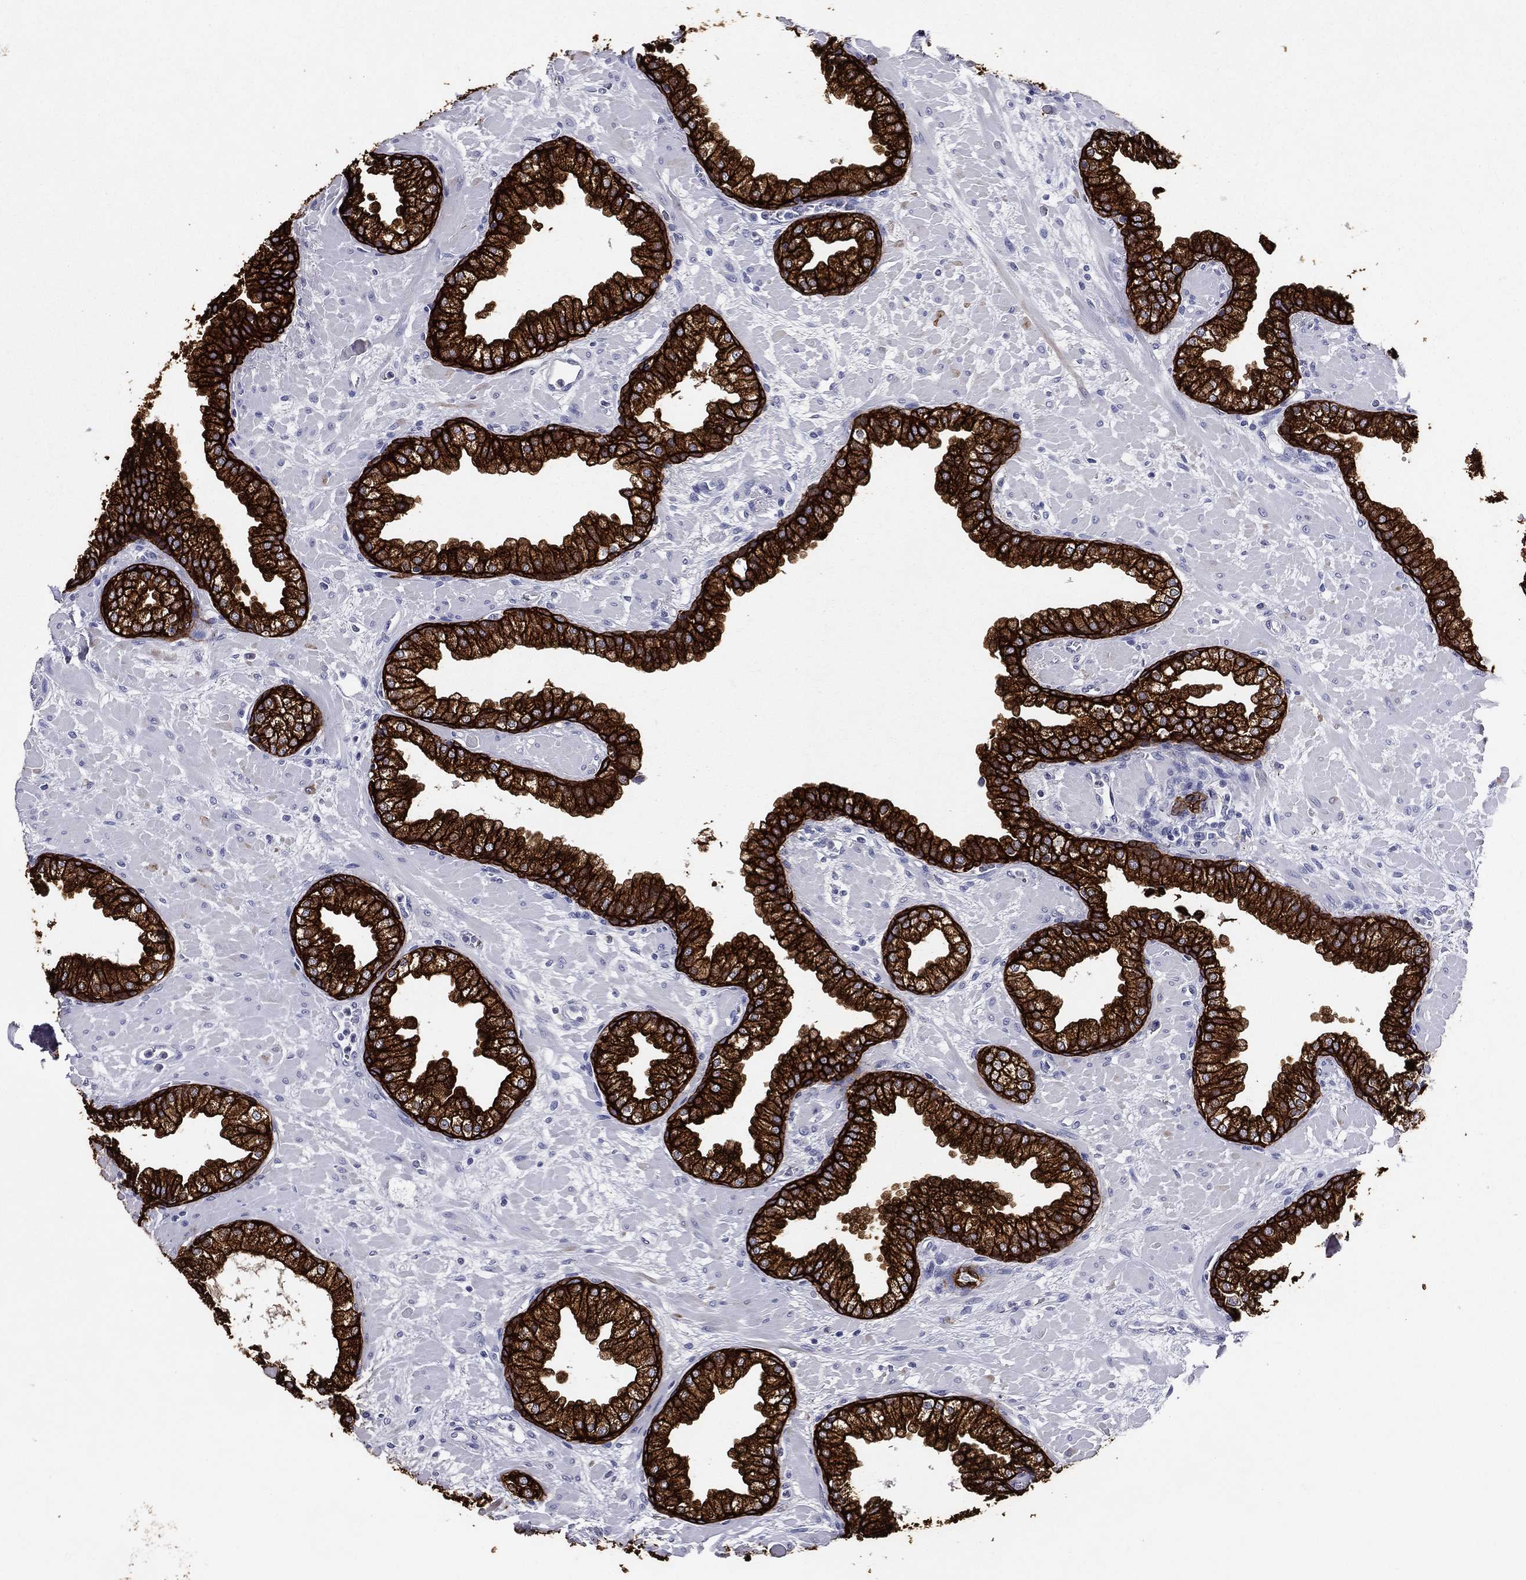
{"staining": {"intensity": "strong", "quantity": ">75%", "location": "cytoplasmic/membranous"}, "tissue": "prostate", "cell_type": "Glandular cells", "image_type": "normal", "snomed": [{"axis": "morphology", "description": "Normal tissue, NOS"}, {"axis": "topography", "description": "Prostate"}], "caption": "A brown stain shows strong cytoplasmic/membranous expression of a protein in glandular cells of benign human prostate.", "gene": "KRT7", "patient": {"sex": "male", "age": 63}}